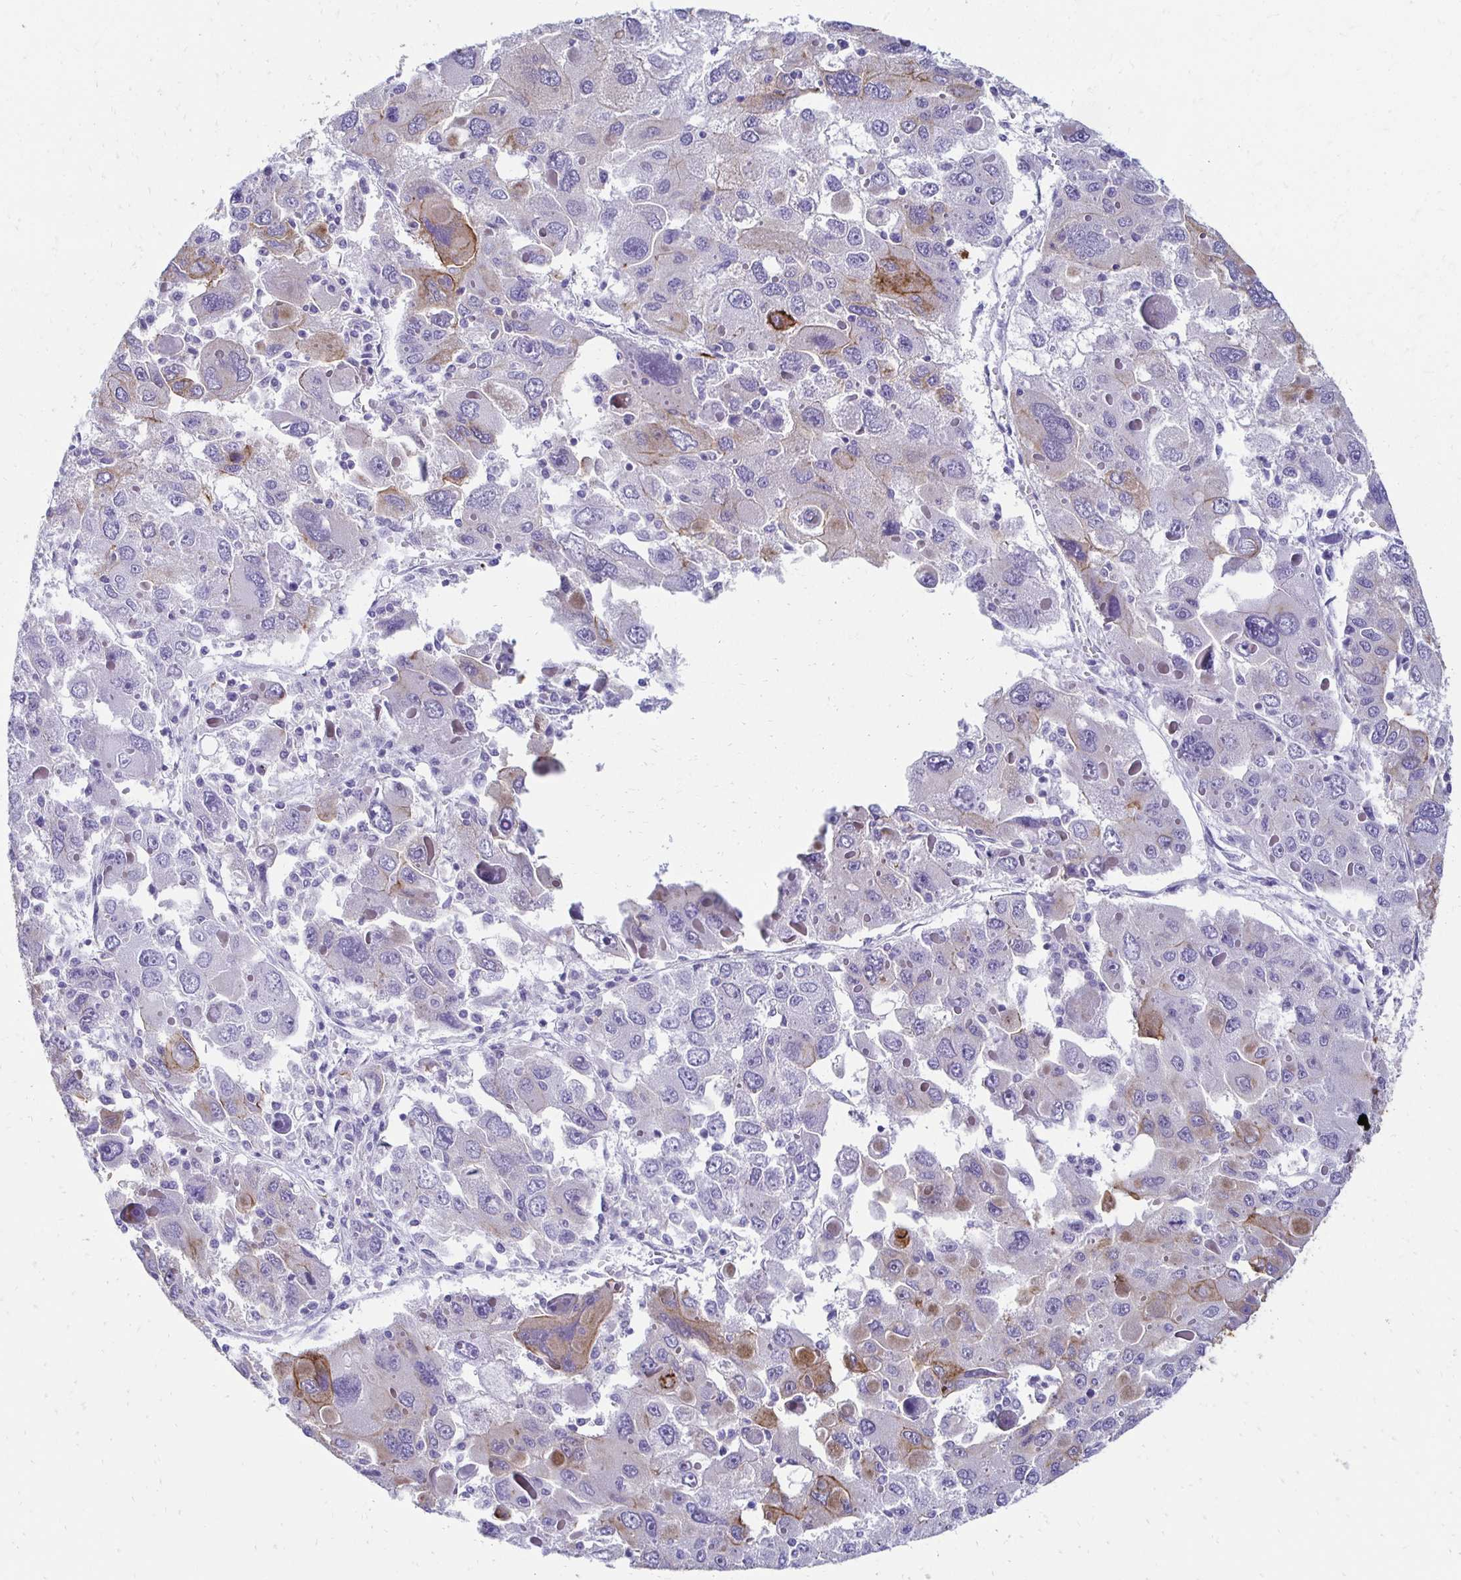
{"staining": {"intensity": "moderate", "quantity": "<25%", "location": "cytoplasmic/membranous"}, "tissue": "liver cancer", "cell_type": "Tumor cells", "image_type": "cancer", "snomed": [{"axis": "morphology", "description": "Carcinoma, Hepatocellular, NOS"}, {"axis": "topography", "description": "Liver"}], "caption": "Brown immunohistochemical staining in human hepatocellular carcinoma (liver) exhibits moderate cytoplasmic/membranous staining in about <25% of tumor cells. (DAB = brown stain, brightfield microscopy at high magnification).", "gene": "C1QTNF2", "patient": {"sex": "female", "age": 41}}